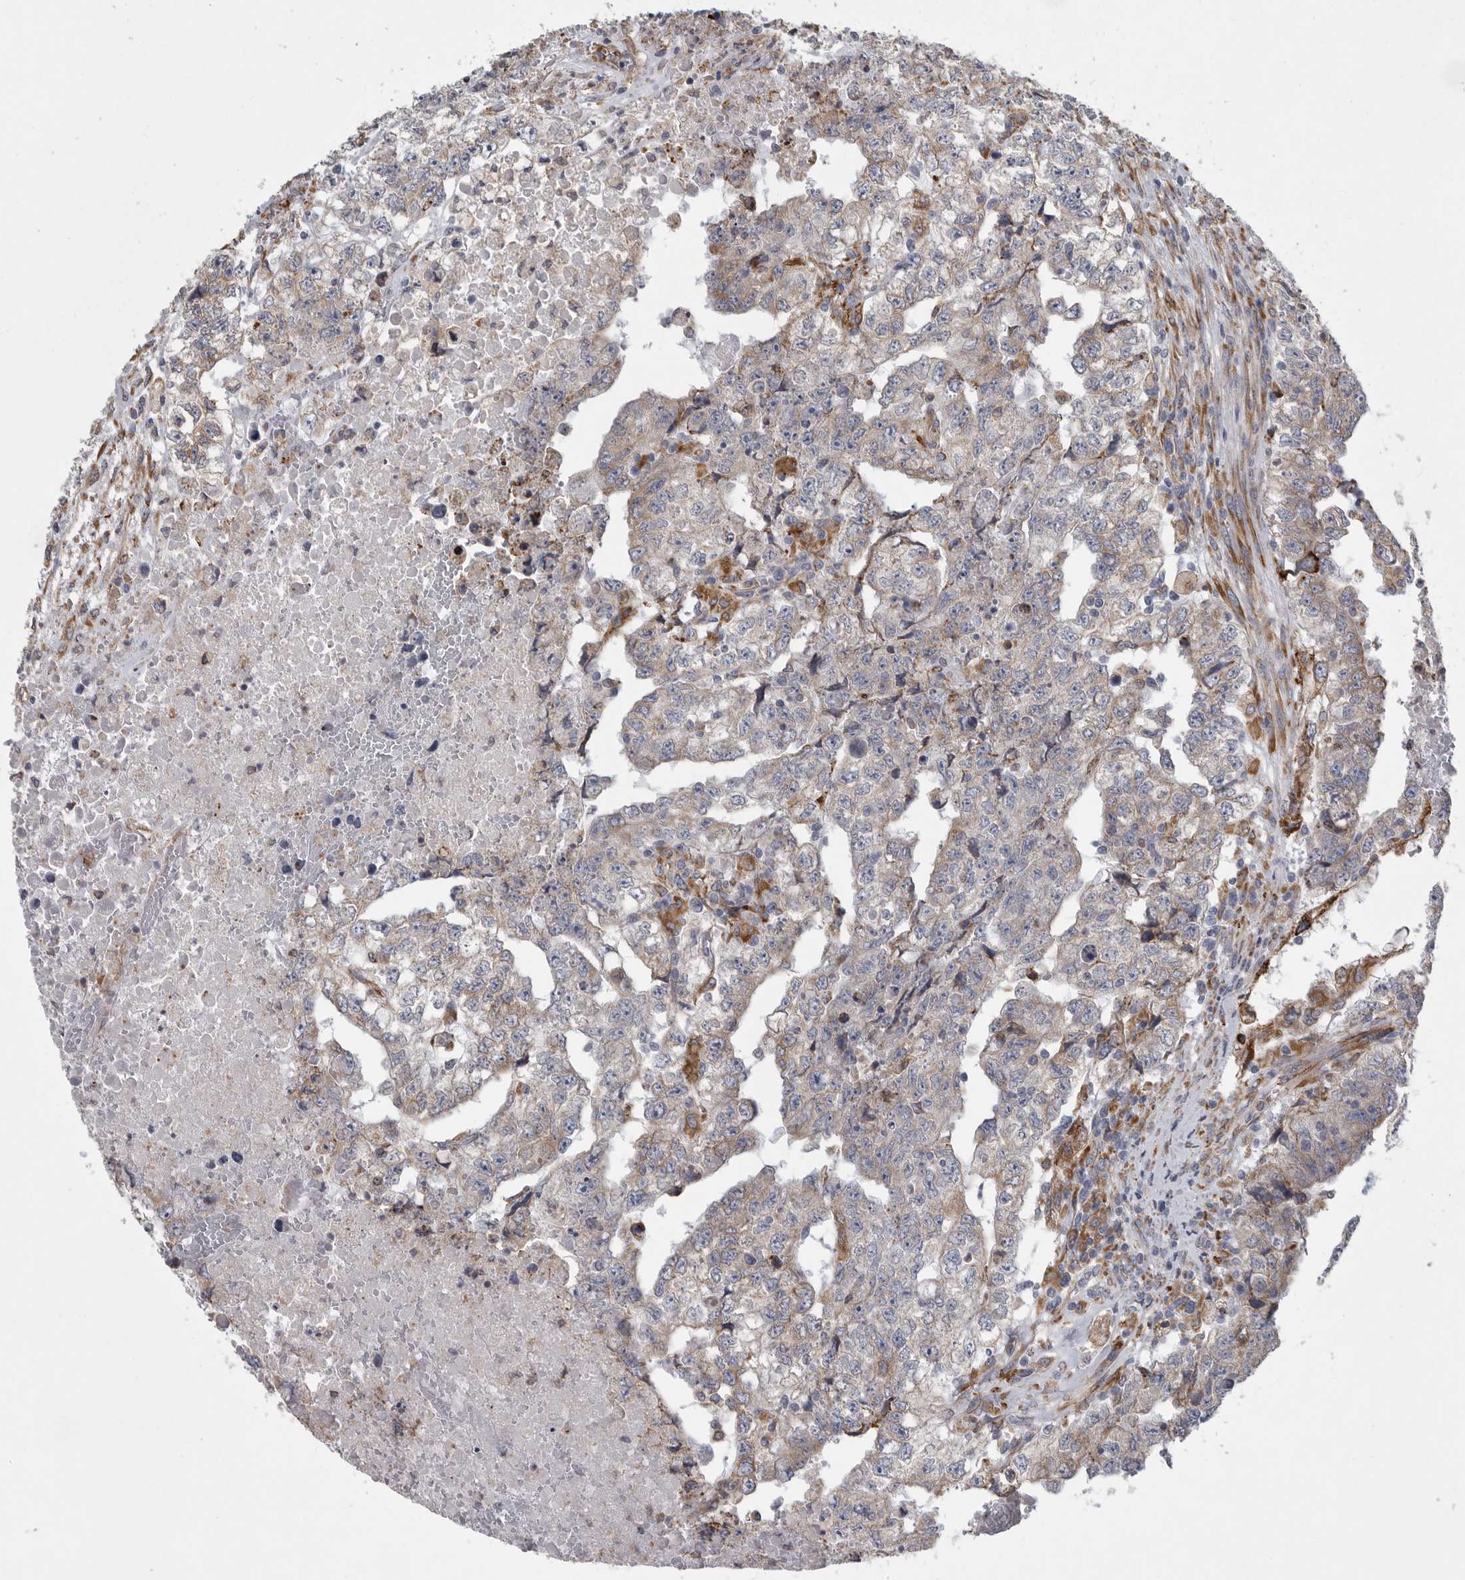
{"staining": {"intensity": "weak", "quantity": "25%-75%", "location": "cytoplasmic/membranous"}, "tissue": "testis cancer", "cell_type": "Tumor cells", "image_type": "cancer", "snomed": [{"axis": "morphology", "description": "Carcinoma, Embryonal, NOS"}, {"axis": "topography", "description": "Testis"}], "caption": "Immunohistochemistry (IHC) micrograph of human testis cancer (embryonal carcinoma) stained for a protein (brown), which demonstrates low levels of weak cytoplasmic/membranous positivity in about 25%-75% of tumor cells.", "gene": "MINPP1", "patient": {"sex": "male", "age": 36}}